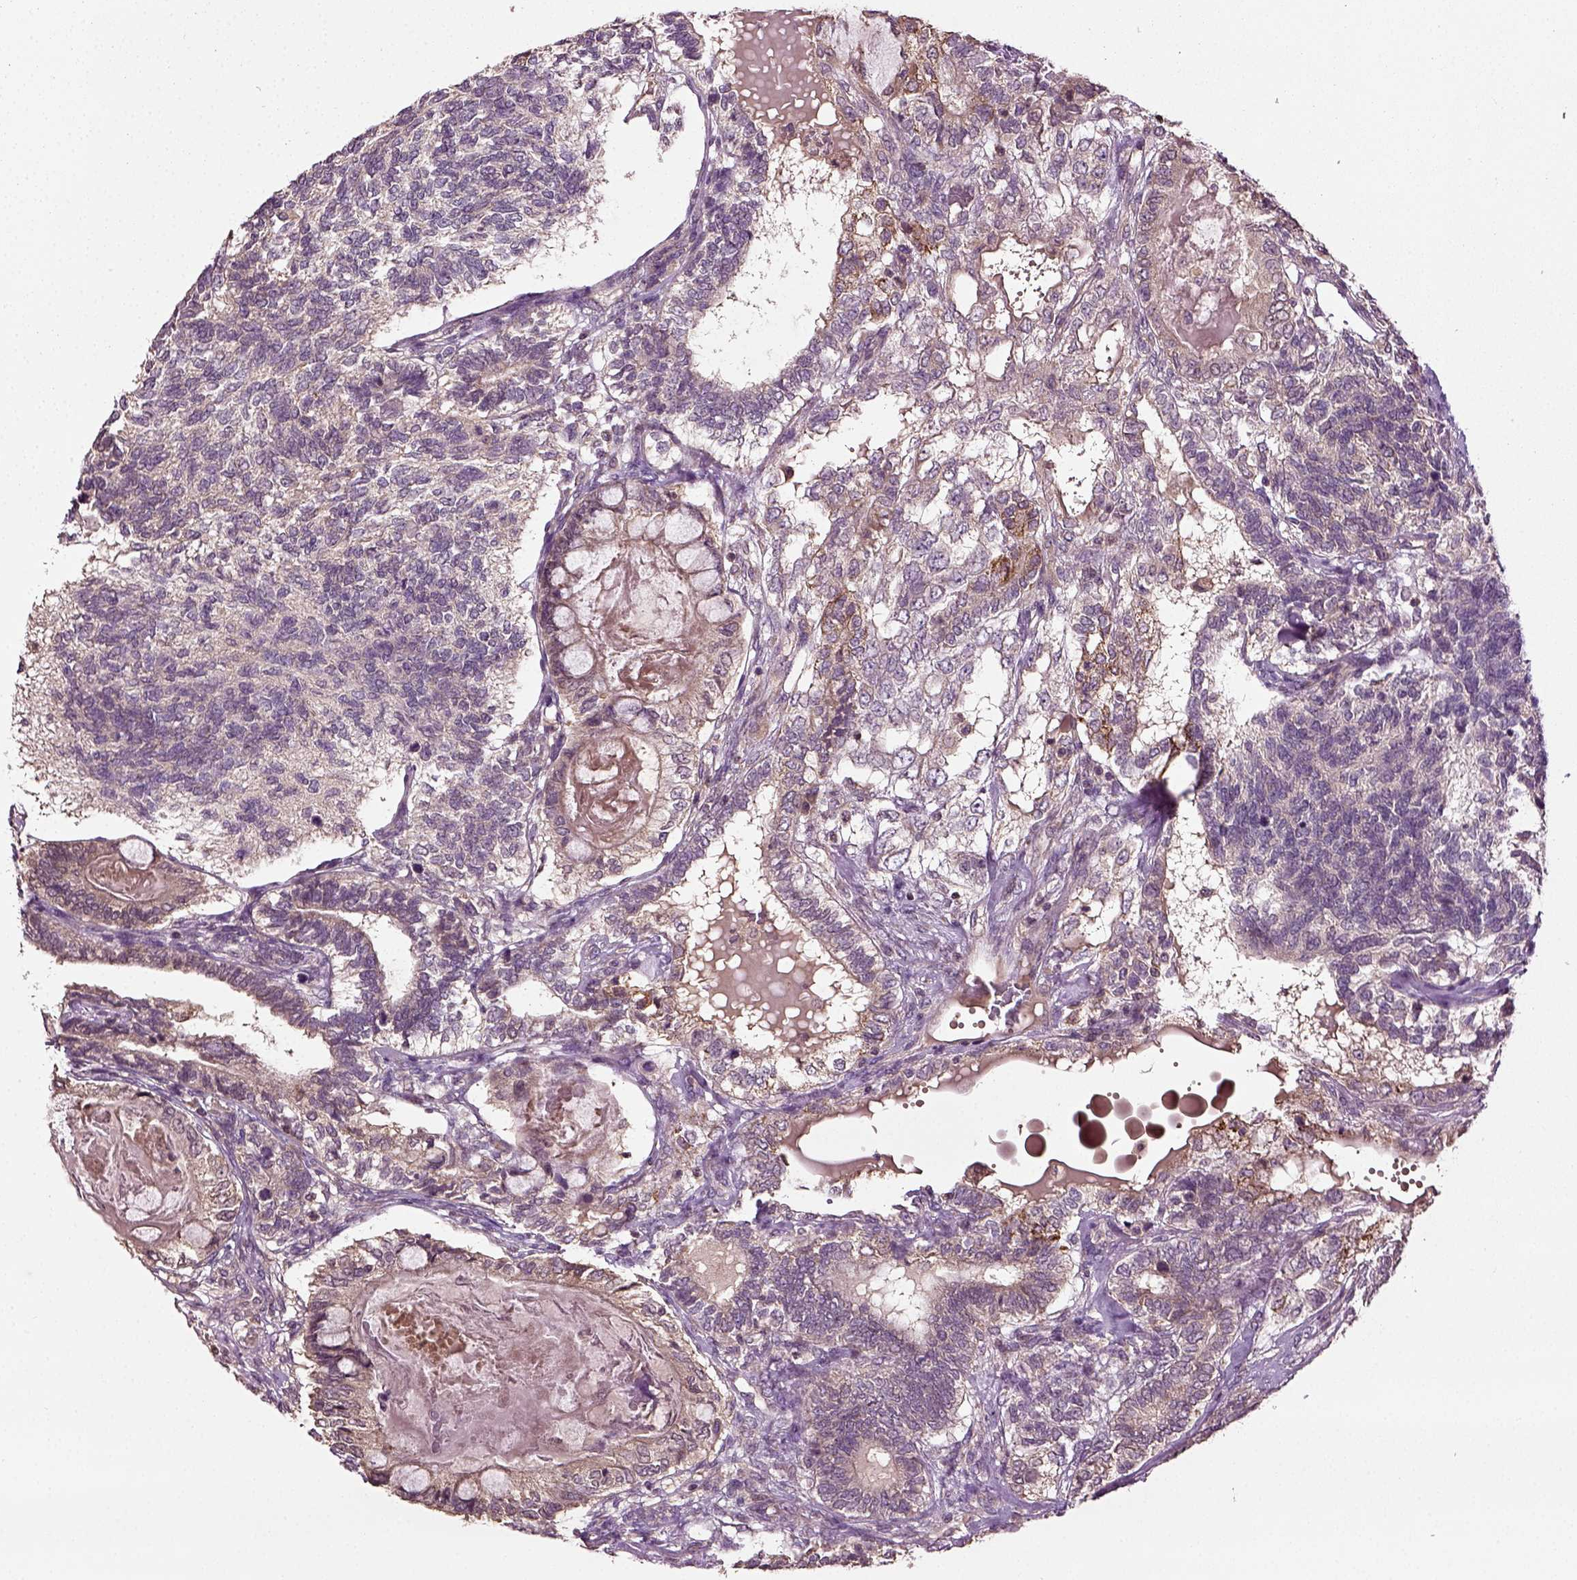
{"staining": {"intensity": "weak", "quantity": "<25%", "location": "cytoplasmic/membranous"}, "tissue": "testis cancer", "cell_type": "Tumor cells", "image_type": "cancer", "snomed": [{"axis": "morphology", "description": "Seminoma, NOS"}, {"axis": "morphology", "description": "Carcinoma, Embryonal, NOS"}, {"axis": "topography", "description": "Testis"}], "caption": "Immunohistochemistry image of testis embryonal carcinoma stained for a protein (brown), which exhibits no staining in tumor cells.", "gene": "ERV3-1", "patient": {"sex": "male", "age": 41}}